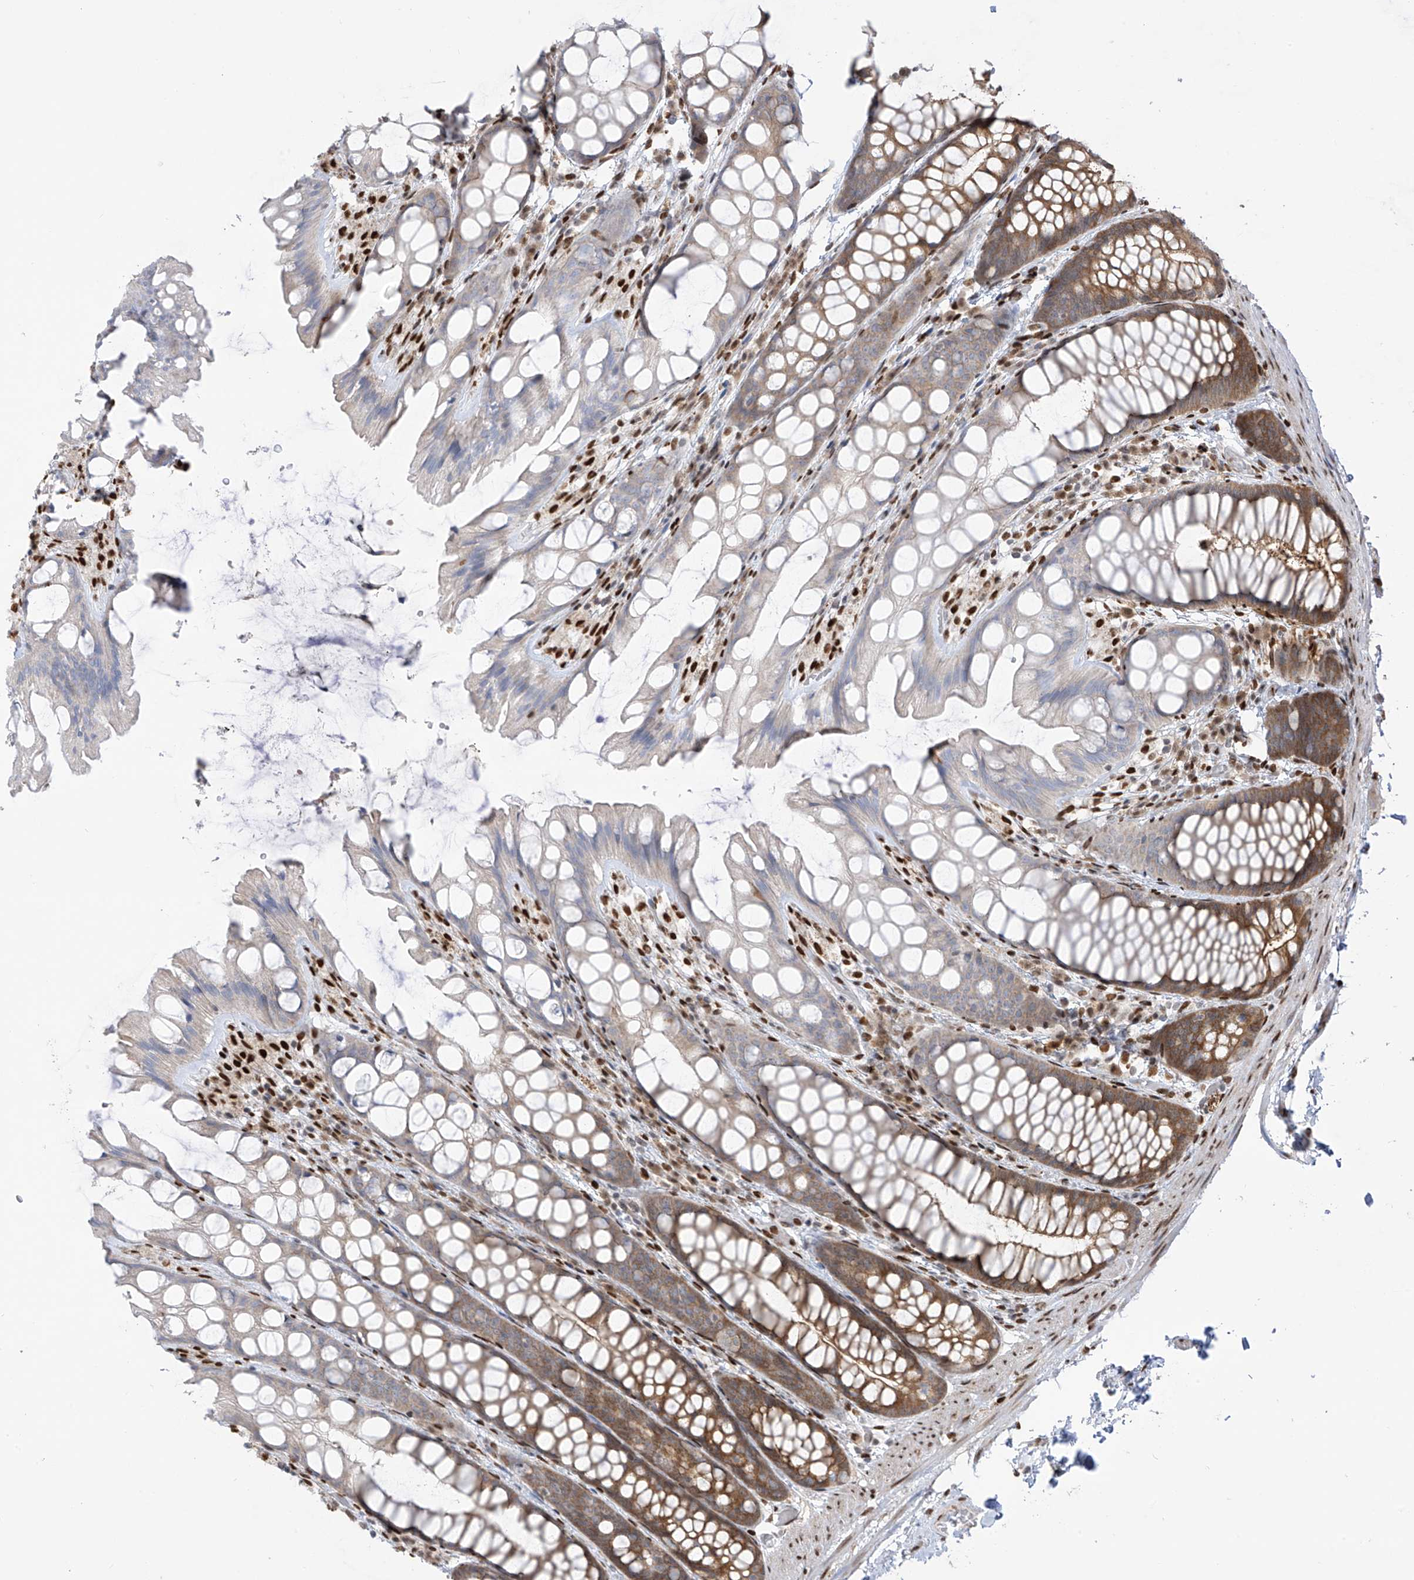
{"staining": {"intensity": "strong", "quantity": ">75%", "location": "nuclear"}, "tissue": "colon", "cell_type": "Endothelial cells", "image_type": "normal", "snomed": [{"axis": "morphology", "description": "Normal tissue, NOS"}, {"axis": "topography", "description": "Colon"}], "caption": "A brown stain labels strong nuclear expression of a protein in endothelial cells of benign colon.", "gene": "PM20D2", "patient": {"sex": "male", "age": 47}}